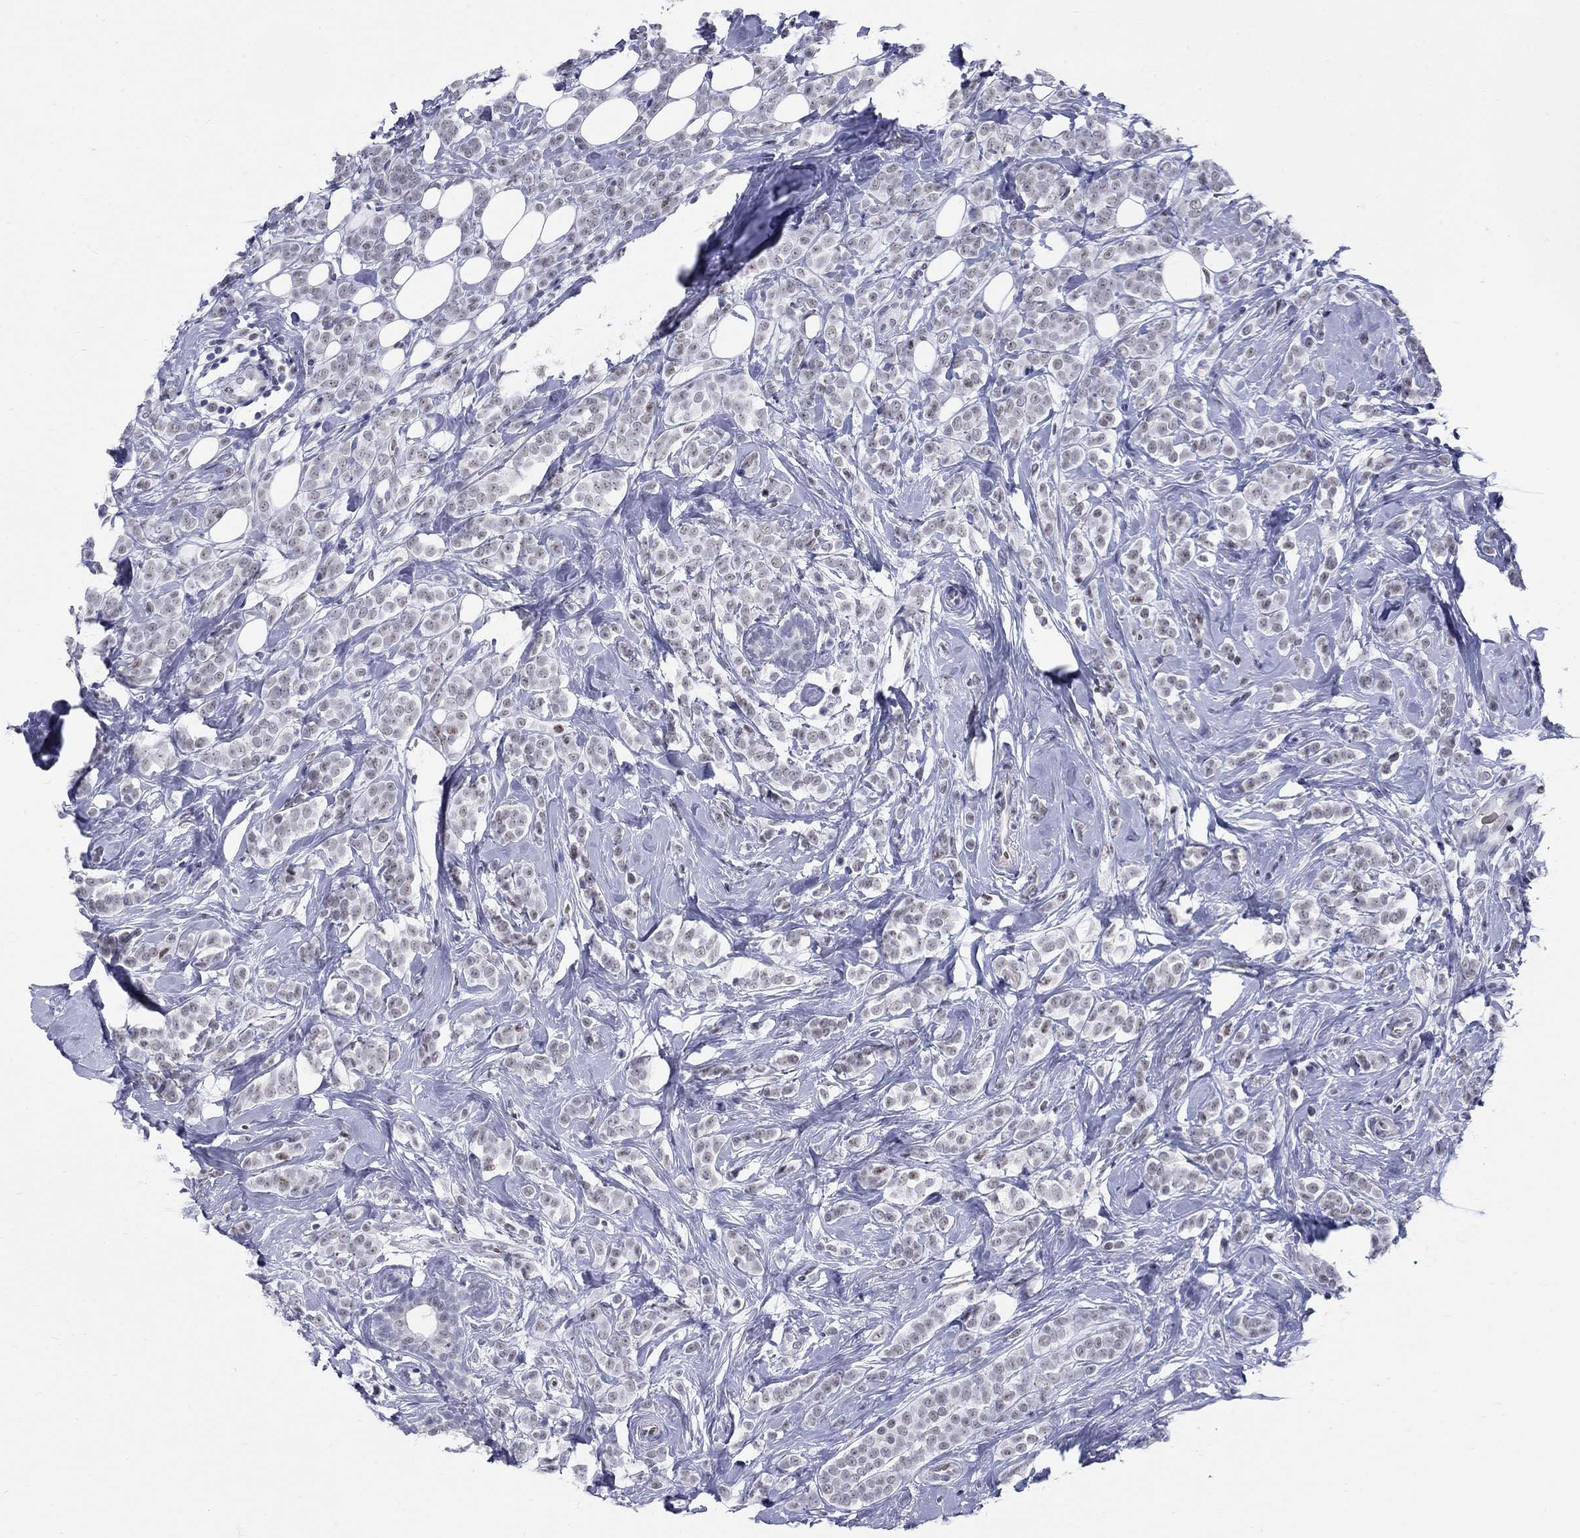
{"staining": {"intensity": "weak", "quantity": "<25%", "location": "nuclear"}, "tissue": "breast cancer", "cell_type": "Tumor cells", "image_type": "cancer", "snomed": [{"axis": "morphology", "description": "Lobular carcinoma"}, {"axis": "topography", "description": "Breast"}], "caption": "This is an immunohistochemistry image of breast cancer. There is no expression in tumor cells.", "gene": "DMTN", "patient": {"sex": "female", "age": 49}}